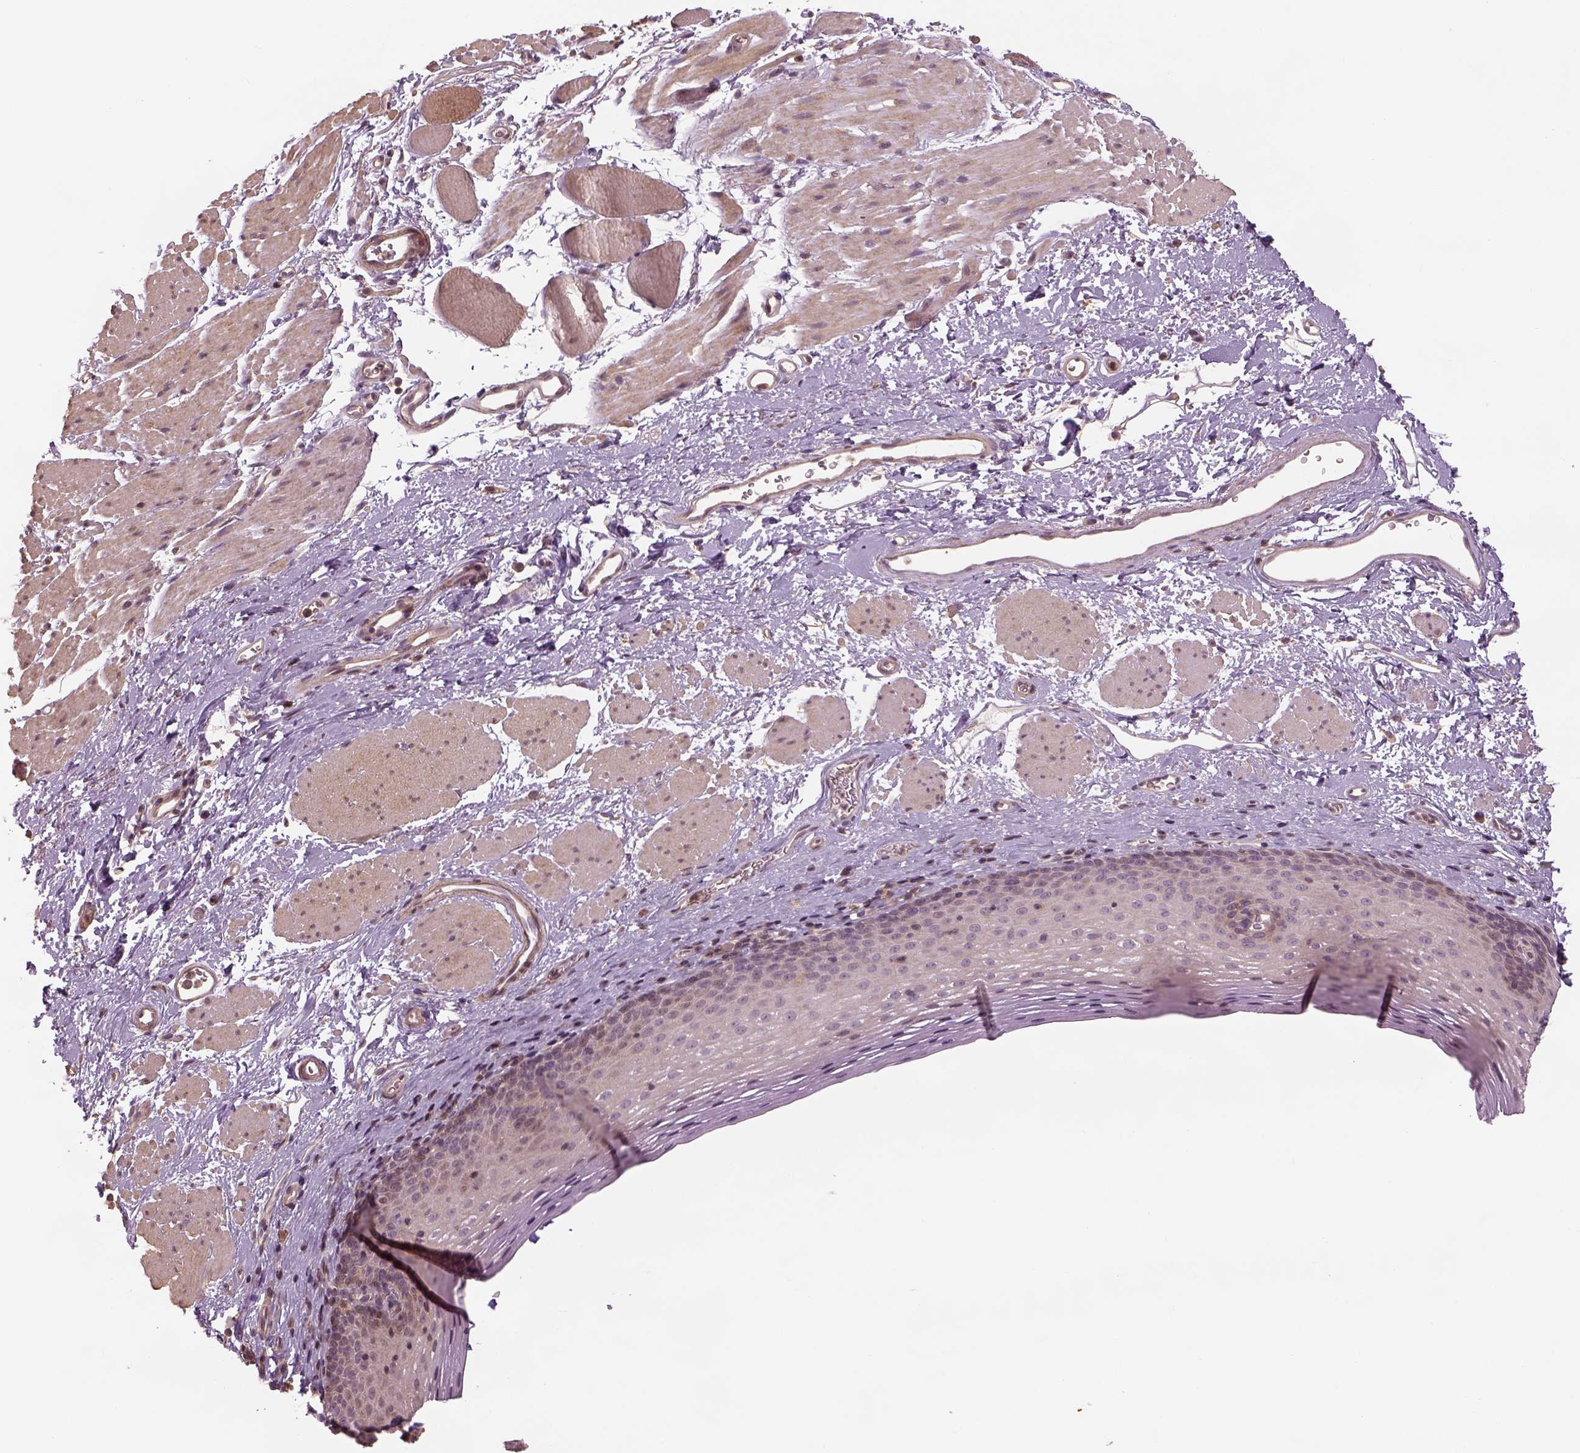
{"staining": {"intensity": "negative", "quantity": "none", "location": "none"}, "tissue": "esophagus", "cell_type": "Squamous epithelial cells", "image_type": "normal", "snomed": [{"axis": "morphology", "description": "Normal tissue, NOS"}, {"axis": "topography", "description": "Esophagus"}], "caption": "Immunohistochemistry micrograph of unremarkable esophagus stained for a protein (brown), which shows no expression in squamous epithelial cells.", "gene": "LIN7A", "patient": {"sex": "female", "age": 68}}